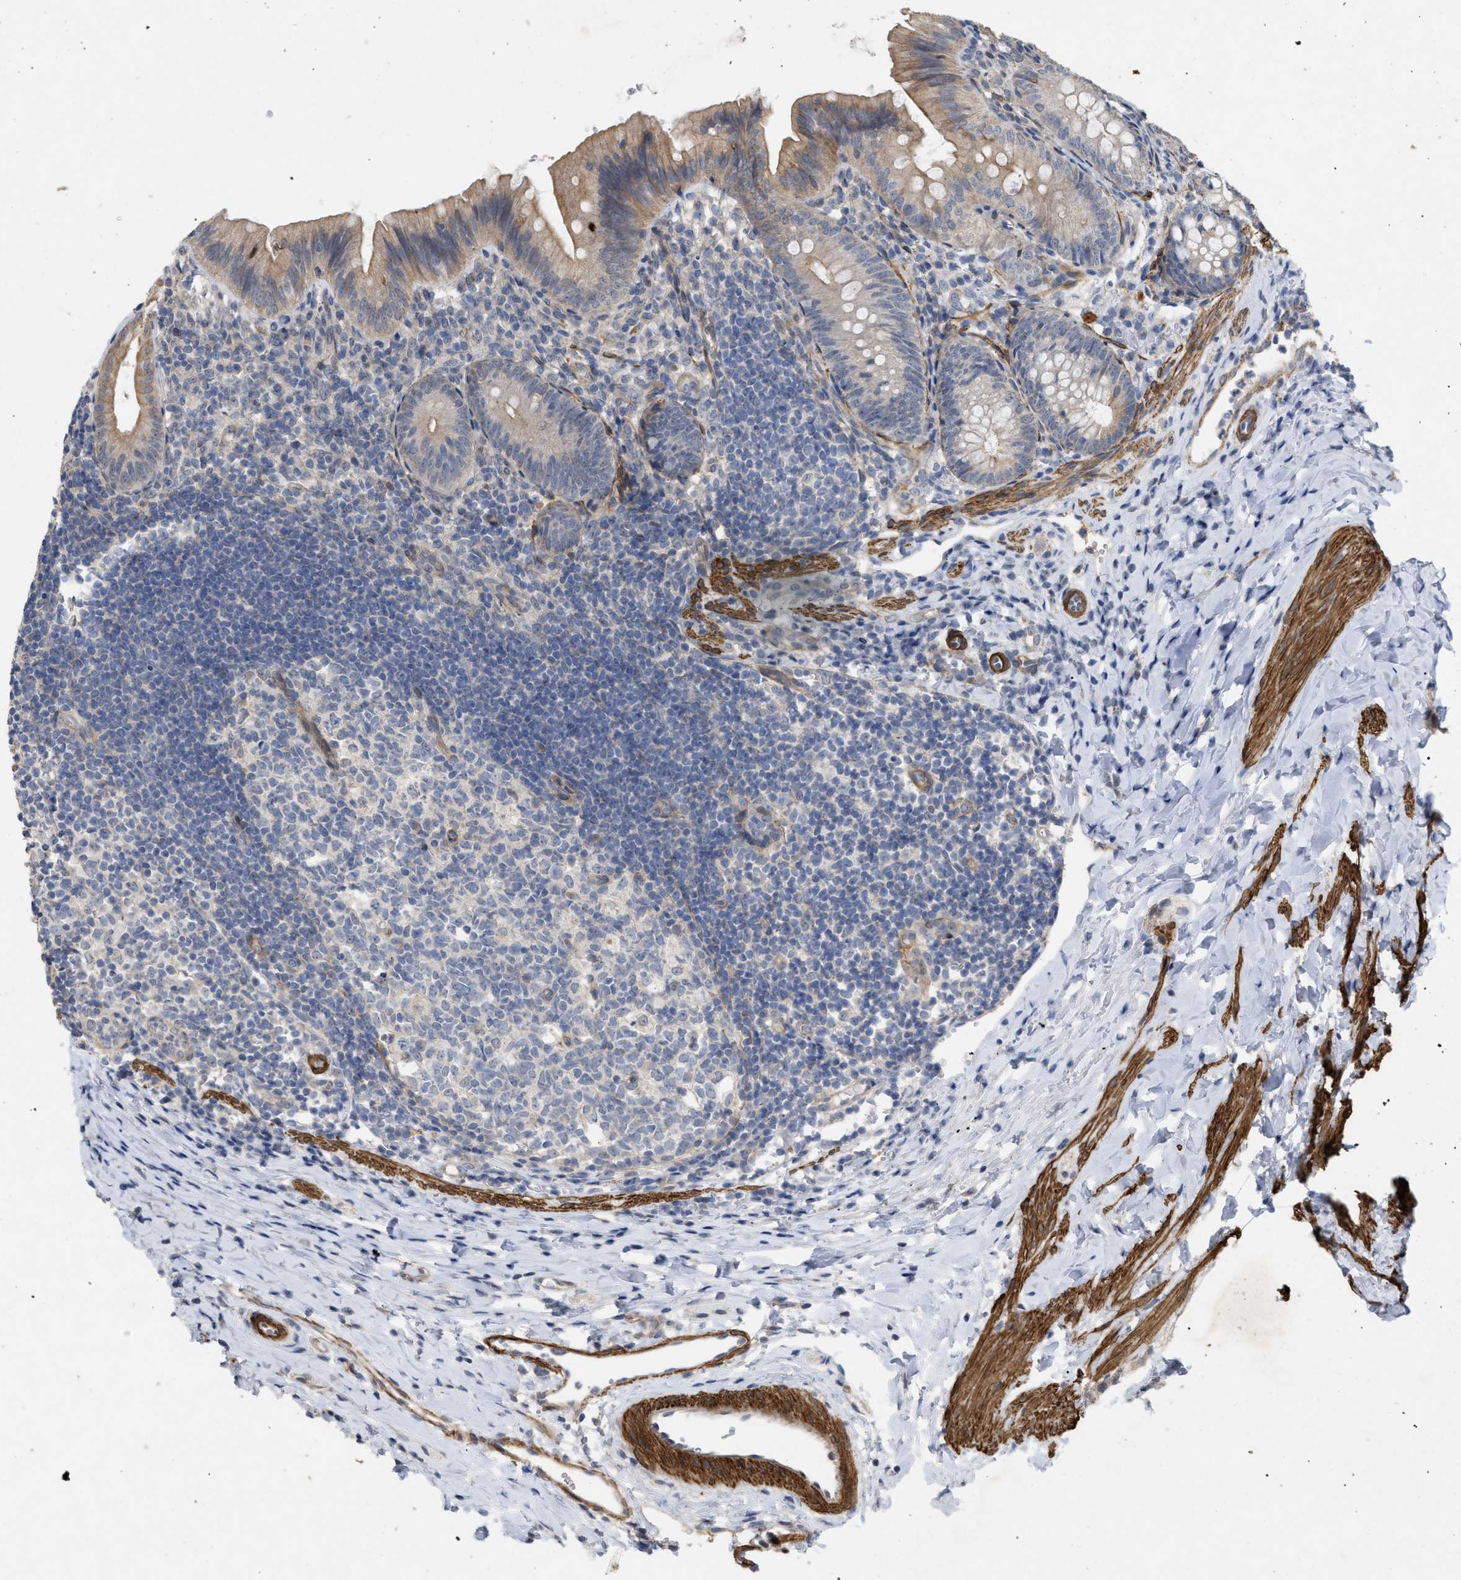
{"staining": {"intensity": "weak", "quantity": ">75%", "location": "cytoplasmic/membranous"}, "tissue": "appendix", "cell_type": "Glandular cells", "image_type": "normal", "snomed": [{"axis": "morphology", "description": "Normal tissue, NOS"}, {"axis": "topography", "description": "Appendix"}], "caption": "Human appendix stained with a brown dye exhibits weak cytoplasmic/membranous positive positivity in about >75% of glandular cells.", "gene": "ST6GALNAC6", "patient": {"sex": "male", "age": 1}}